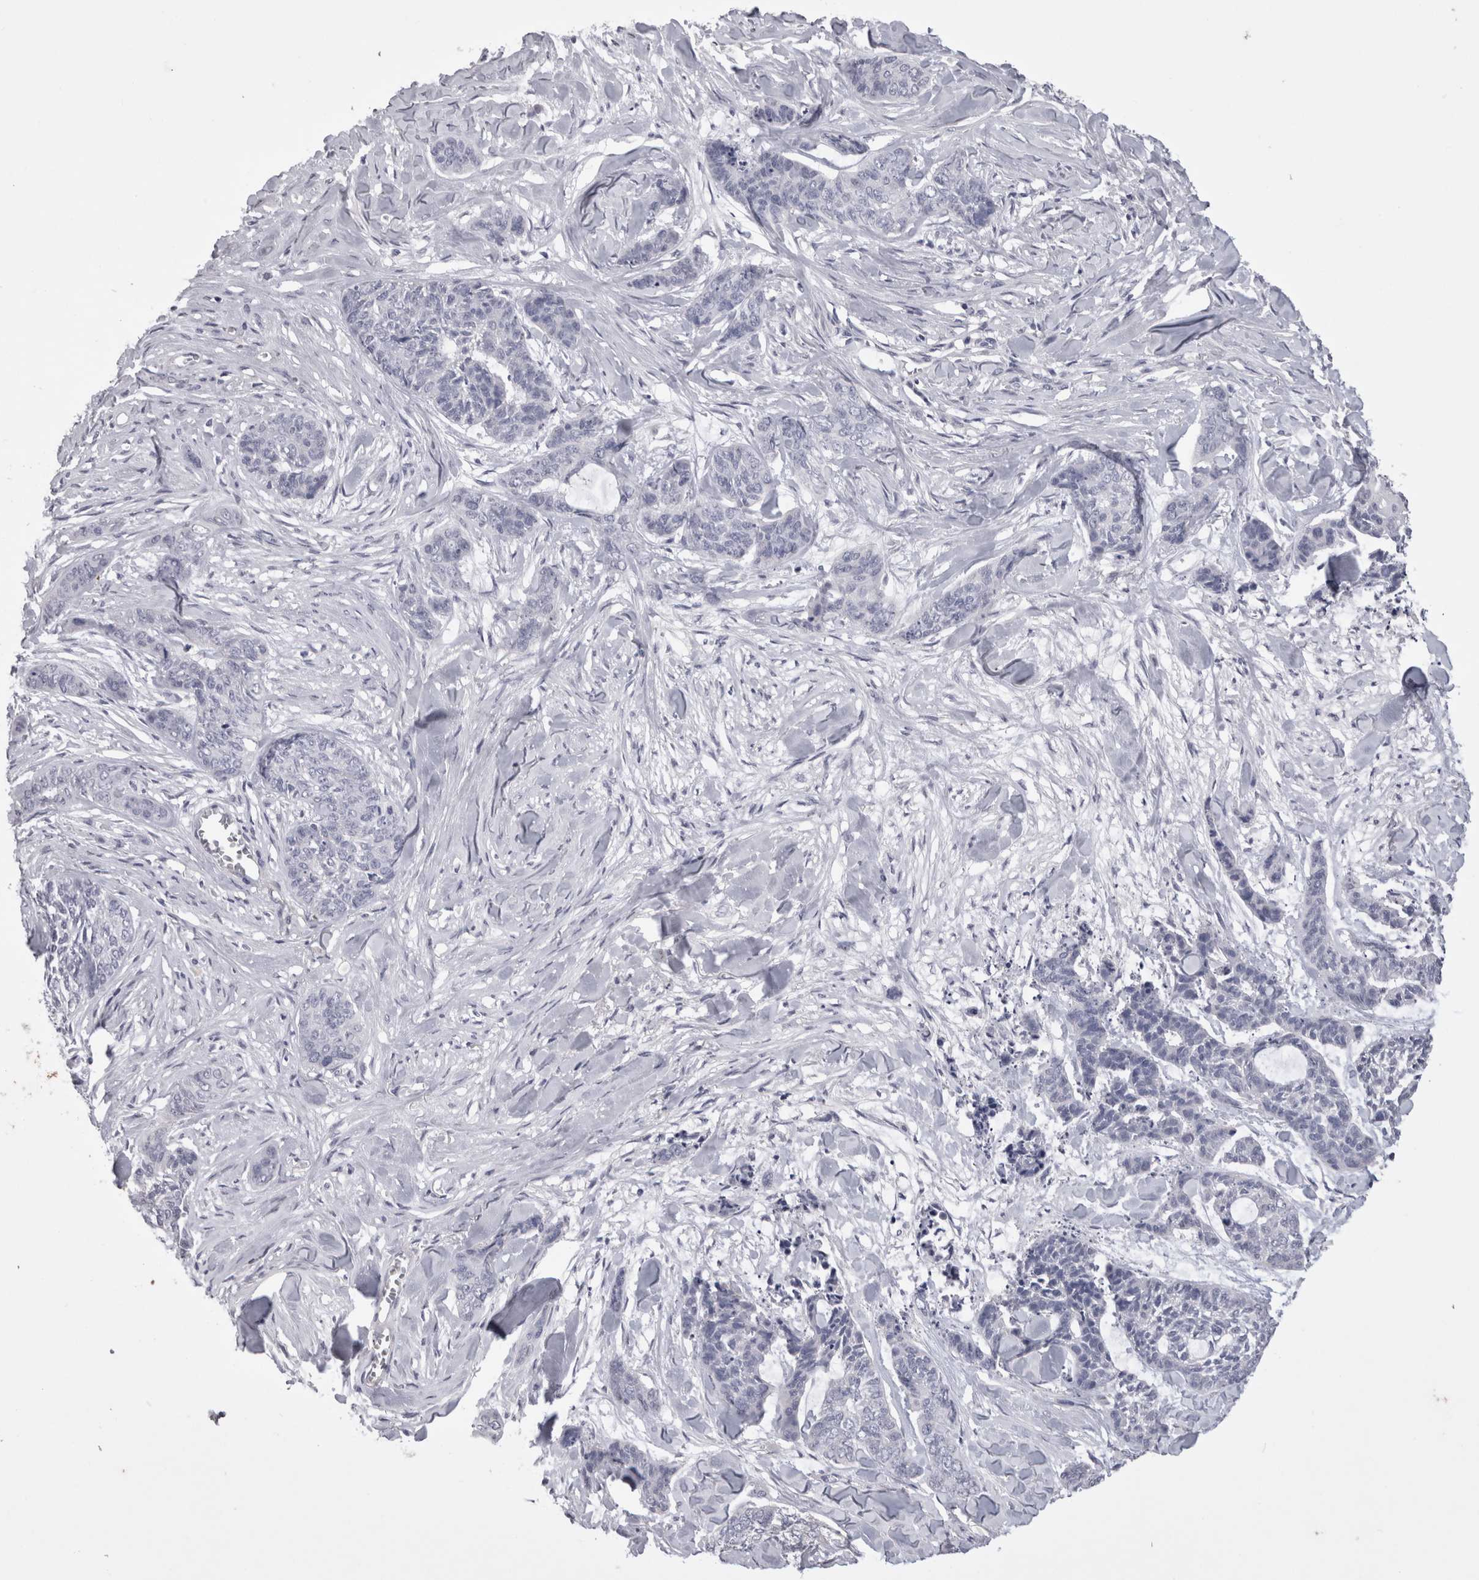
{"staining": {"intensity": "negative", "quantity": "none", "location": "none"}, "tissue": "skin cancer", "cell_type": "Tumor cells", "image_type": "cancer", "snomed": [{"axis": "morphology", "description": "Basal cell carcinoma"}, {"axis": "topography", "description": "Skin"}], "caption": "Immunohistochemistry micrograph of neoplastic tissue: skin basal cell carcinoma stained with DAB (3,3'-diaminobenzidine) displays no significant protein positivity in tumor cells.", "gene": "ADAM2", "patient": {"sex": "female", "age": 64}}